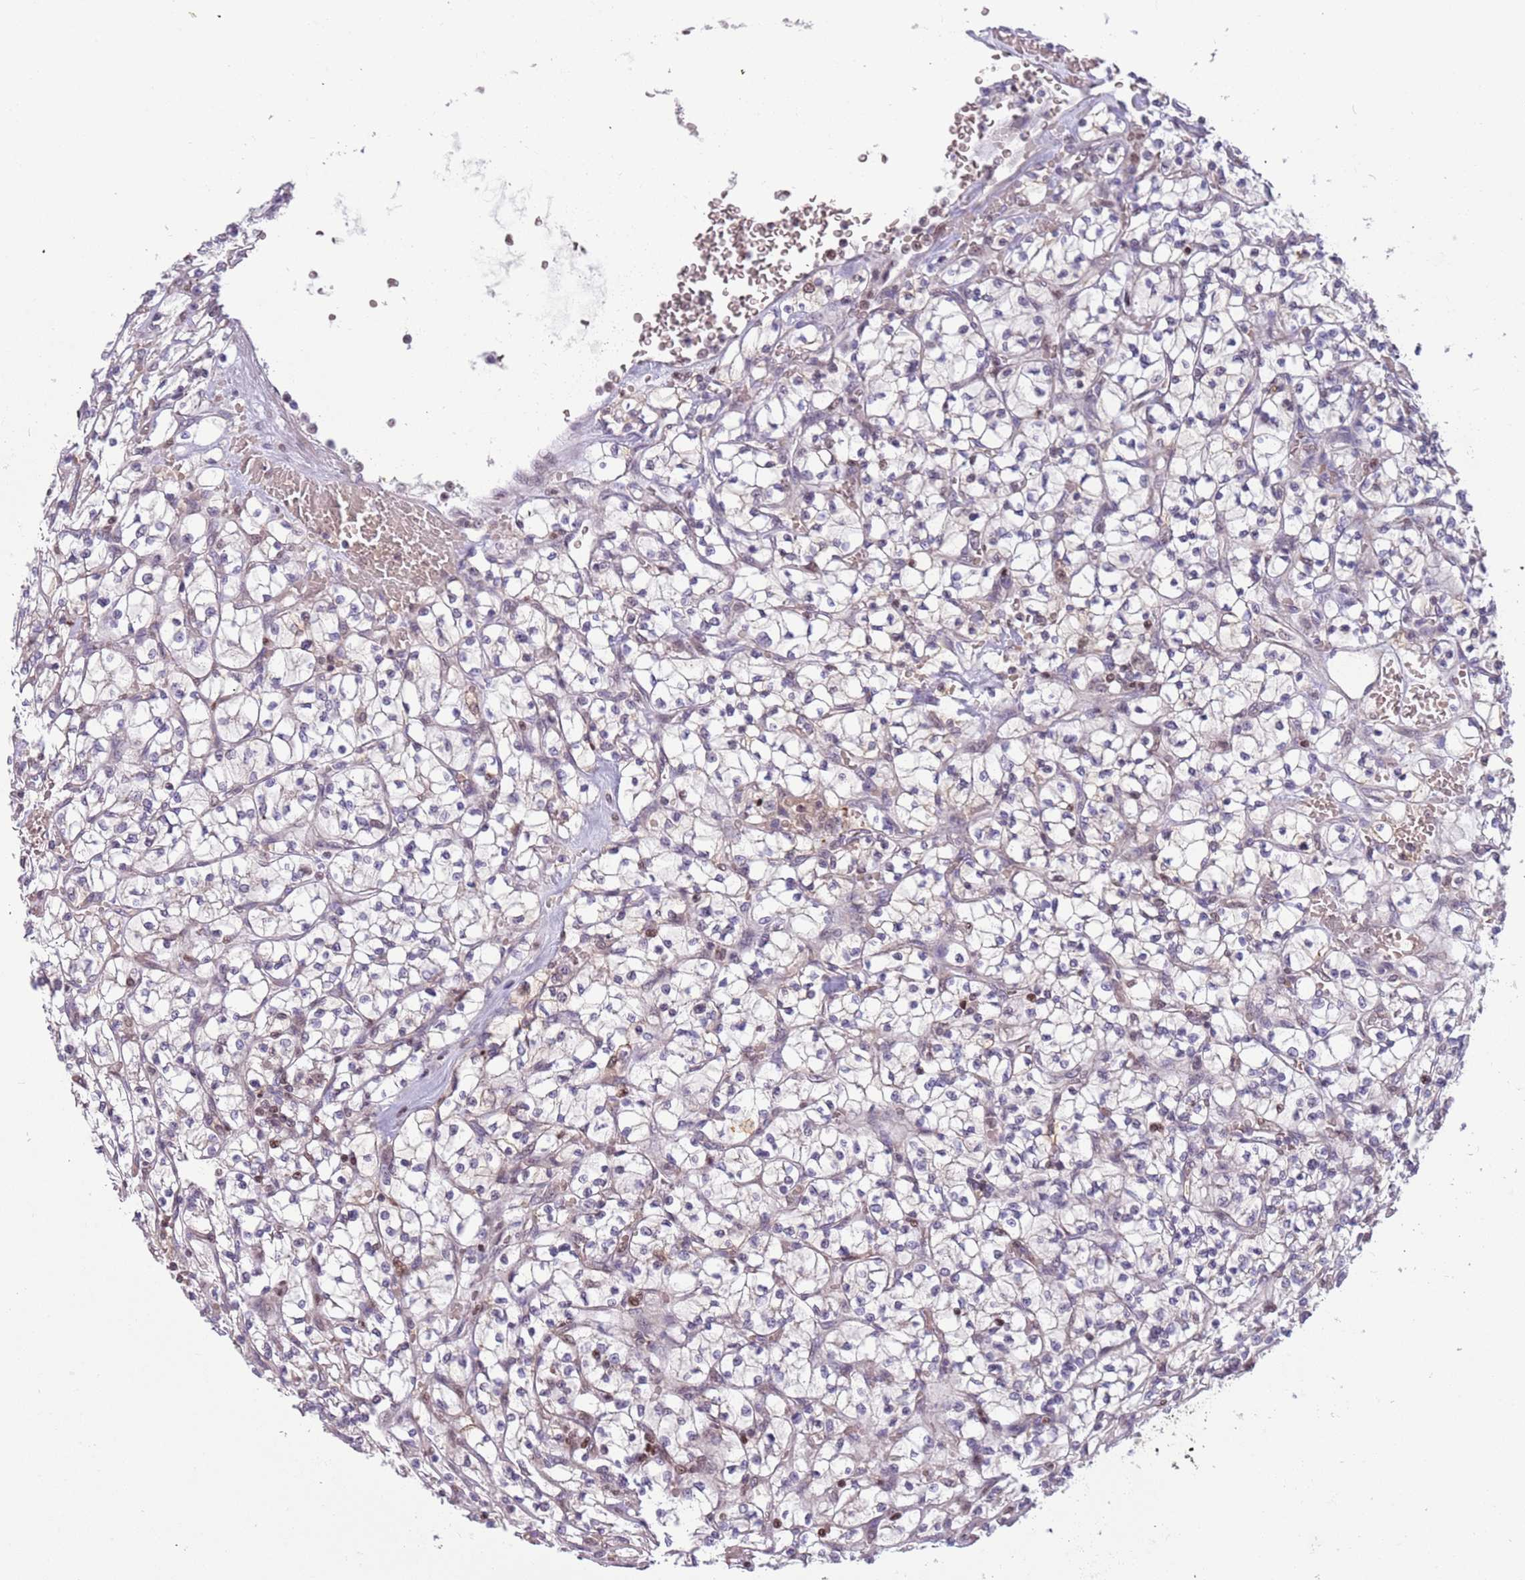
{"staining": {"intensity": "negative", "quantity": "none", "location": "none"}, "tissue": "renal cancer", "cell_type": "Tumor cells", "image_type": "cancer", "snomed": [{"axis": "morphology", "description": "Adenocarcinoma, NOS"}, {"axis": "topography", "description": "Kidney"}], "caption": "DAB (3,3'-diaminobenzidine) immunohistochemical staining of adenocarcinoma (renal) shows no significant positivity in tumor cells. (Stains: DAB immunohistochemistry with hematoxylin counter stain, Microscopy: brightfield microscopy at high magnification).", "gene": "ARHGEF5", "patient": {"sex": "female", "age": 64}}